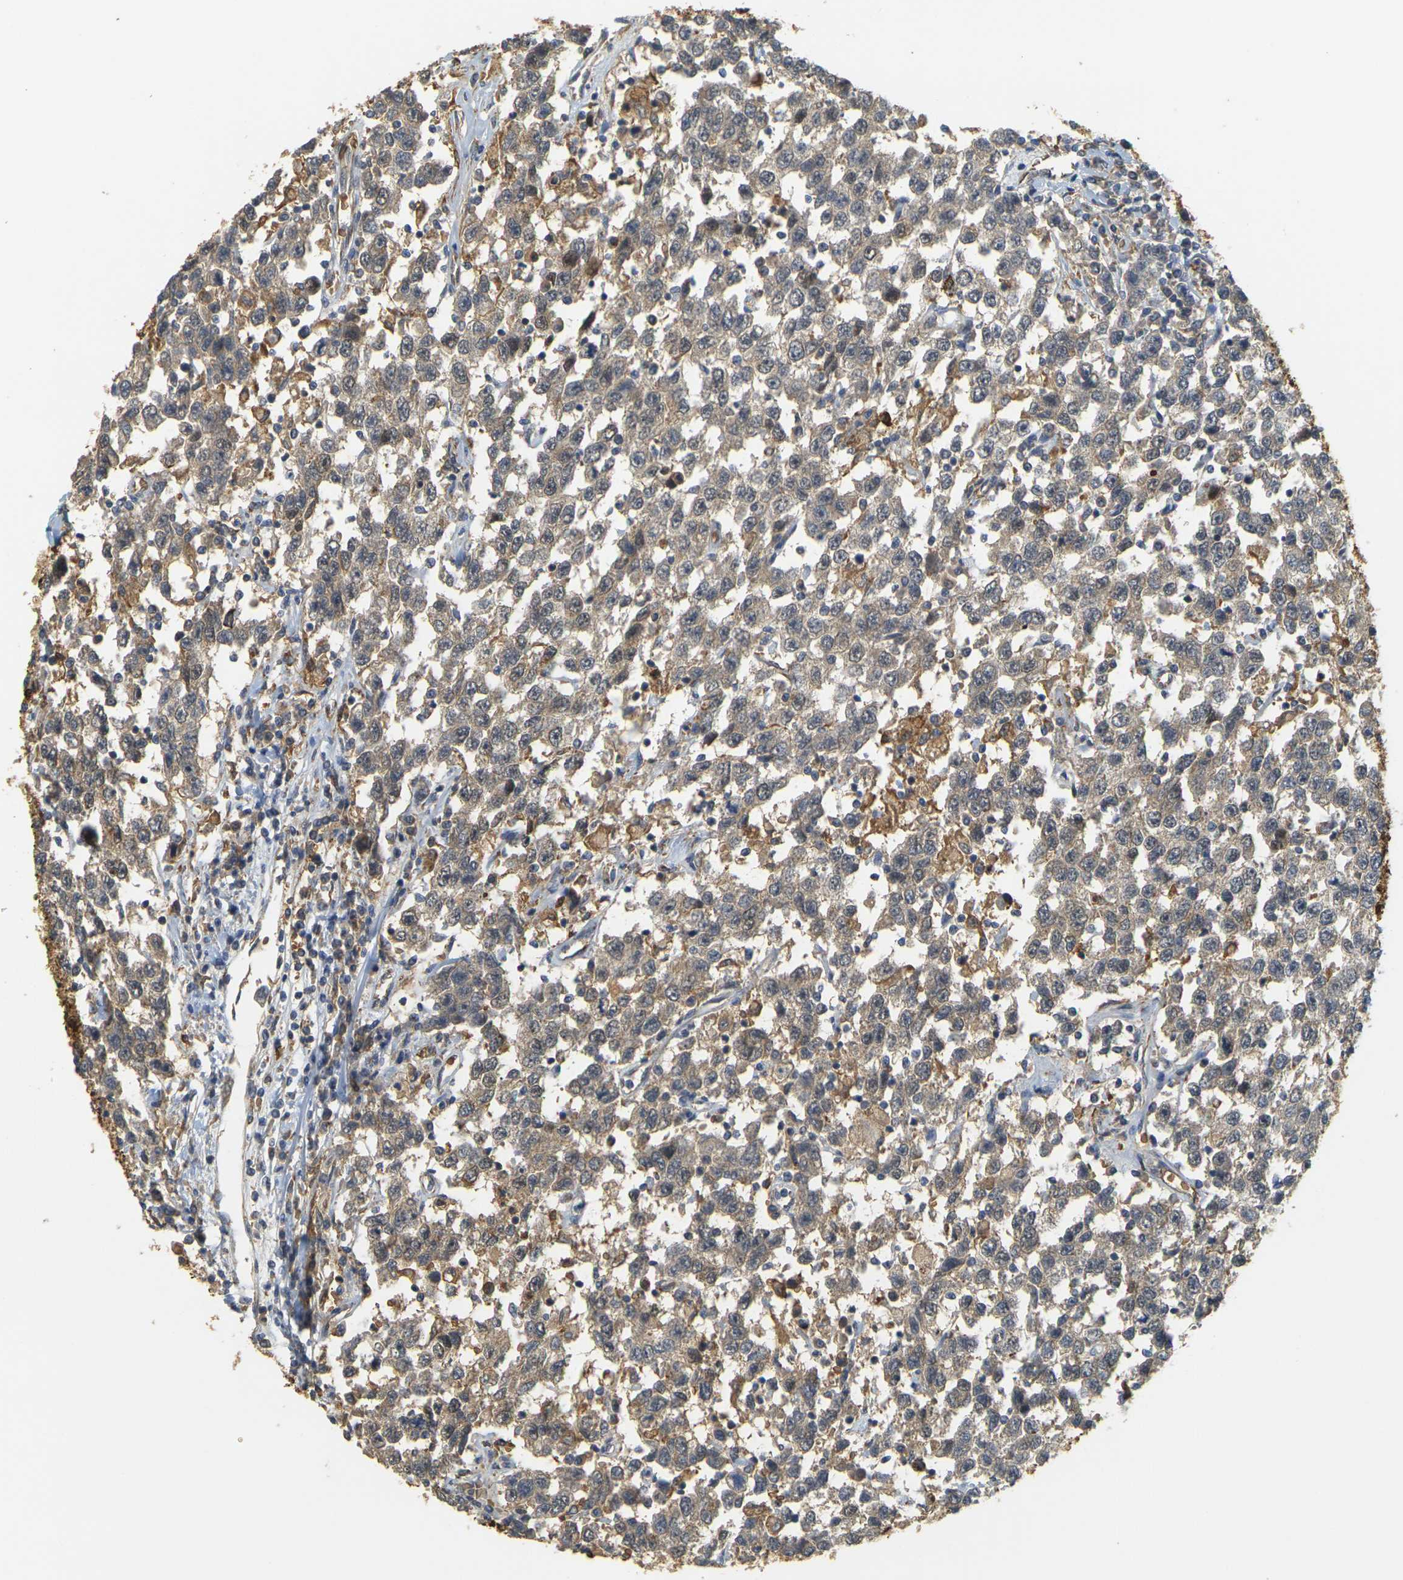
{"staining": {"intensity": "weak", "quantity": "25%-75%", "location": "cytoplasmic/membranous"}, "tissue": "testis cancer", "cell_type": "Tumor cells", "image_type": "cancer", "snomed": [{"axis": "morphology", "description": "Seminoma, NOS"}, {"axis": "topography", "description": "Testis"}], "caption": "Testis seminoma stained for a protein reveals weak cytoplasmic/membranous positivity in tumor cells. (Brightfield microscopy of DAB IHC at high magnification).", "gene": "MEGF9", "patient": {"sex": "male", "age": 41}}